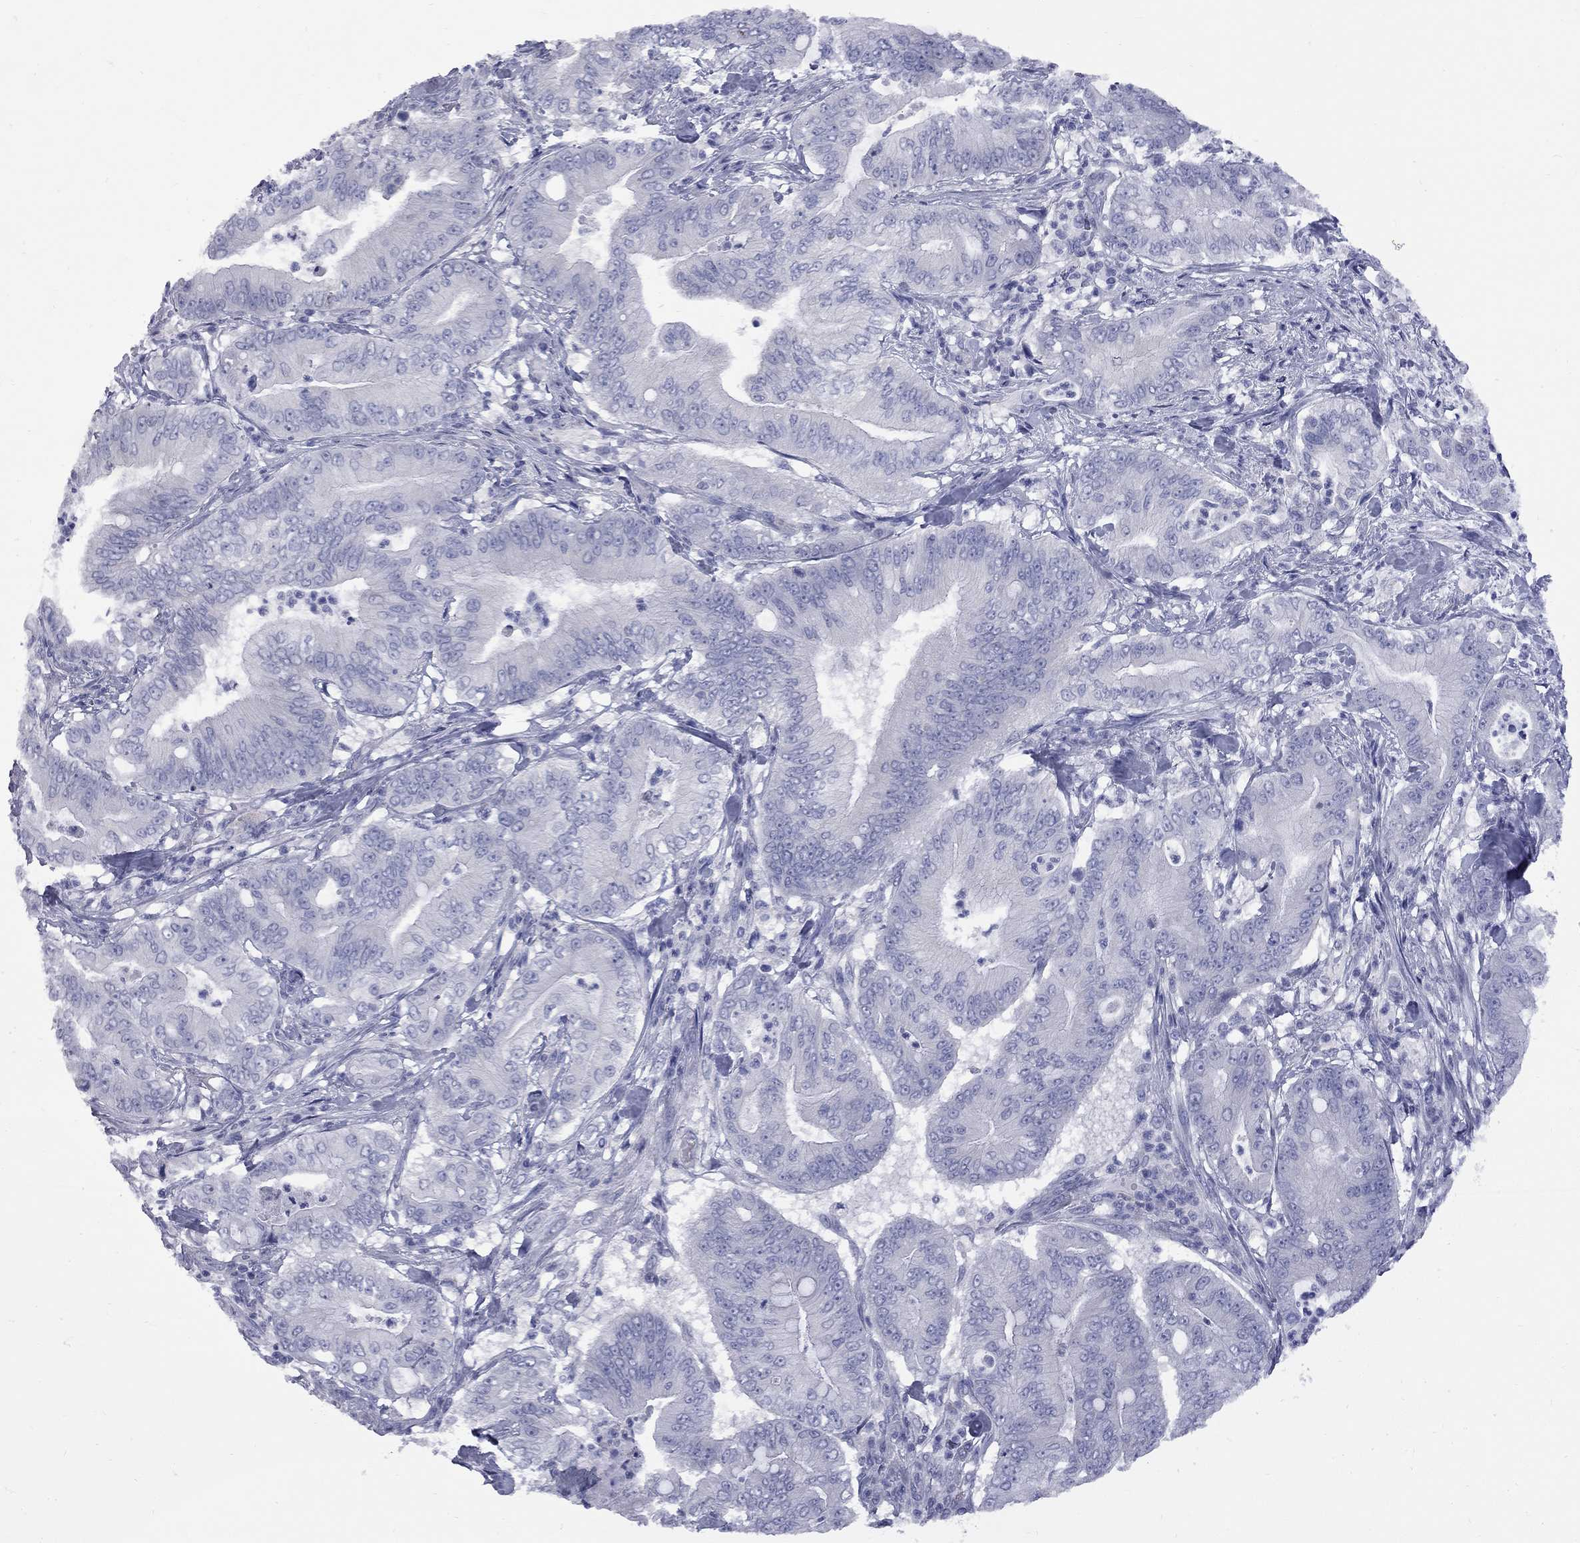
{"staining": {"intensity": "negative", "quantity": "none", "location": "none"}, "tissue": "pancreatic cancer", "cell_type": "Tumor cells", "image_type": "cancer", "snomed": [{"axis": "morphology", "description": "Adenocarcinoma, NOS"}, {"axis": "topography", "description": "Pancreas"}], "caption": "Adenocarcinoma (pancreatic) was stained to show a protein in brown. There is no significant staining in tumor cells.", "gene": "ABCB4", "patient": {"sex": "male", "age": 71}}